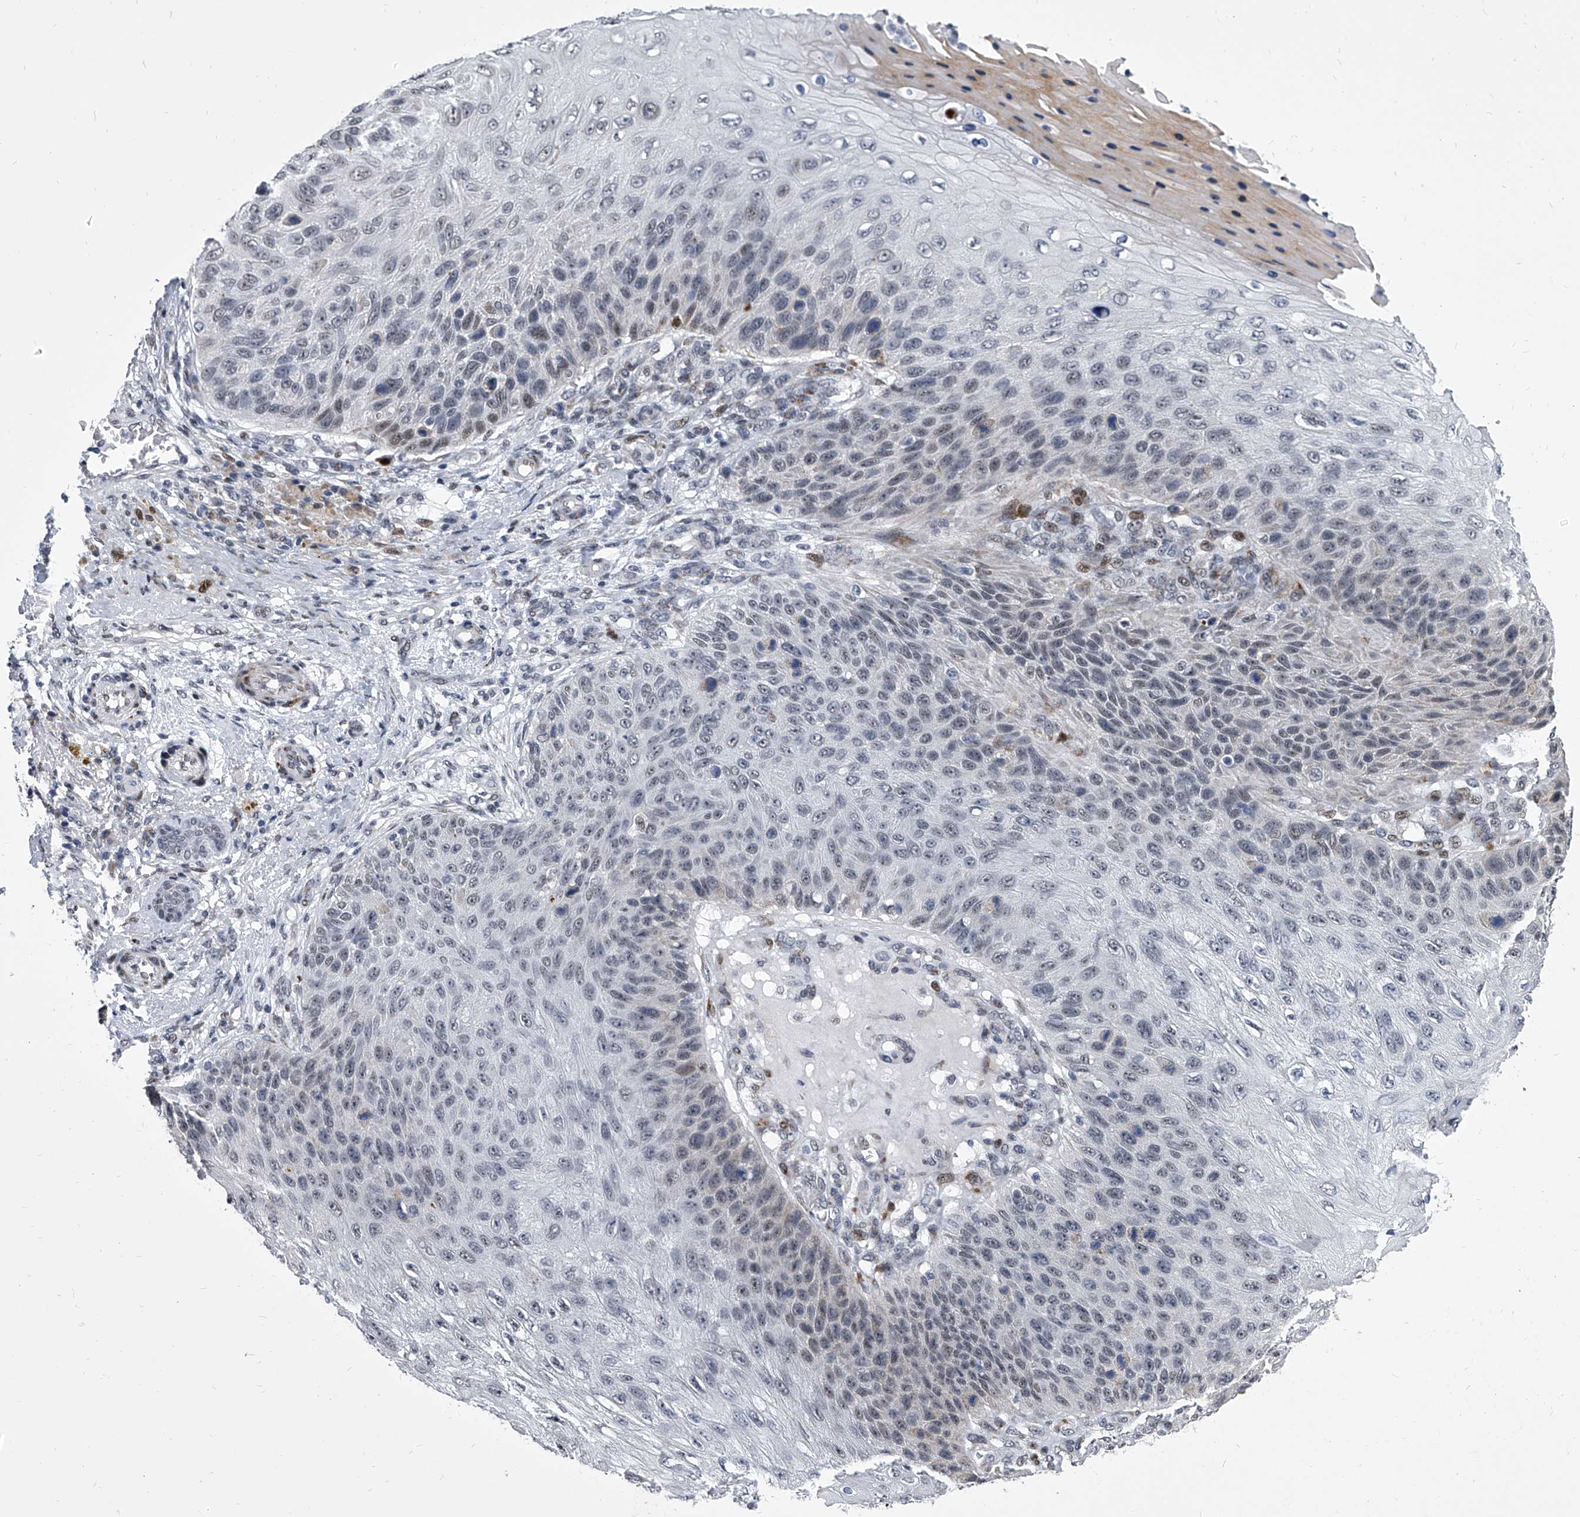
{"staining": {"intensity": "weak", "quantity": "<25%", "location": "nuclear"}, "tissue": "skin cancer", "cell_type": "Tumor cells", "image_type": "cancer", "snomed": [{"axis": "morphology", "description": "Squamous cell carcinoma, NOS"}, {"axis": "topography", "description": "Skin"}], "caption": "DAB immunohistochemical staining of squamous cell carcinoma (skin) reveals no significant staining in tumor cells.", "gene": "CMTR1", "patient": {"sex": "female", "age": 88}}